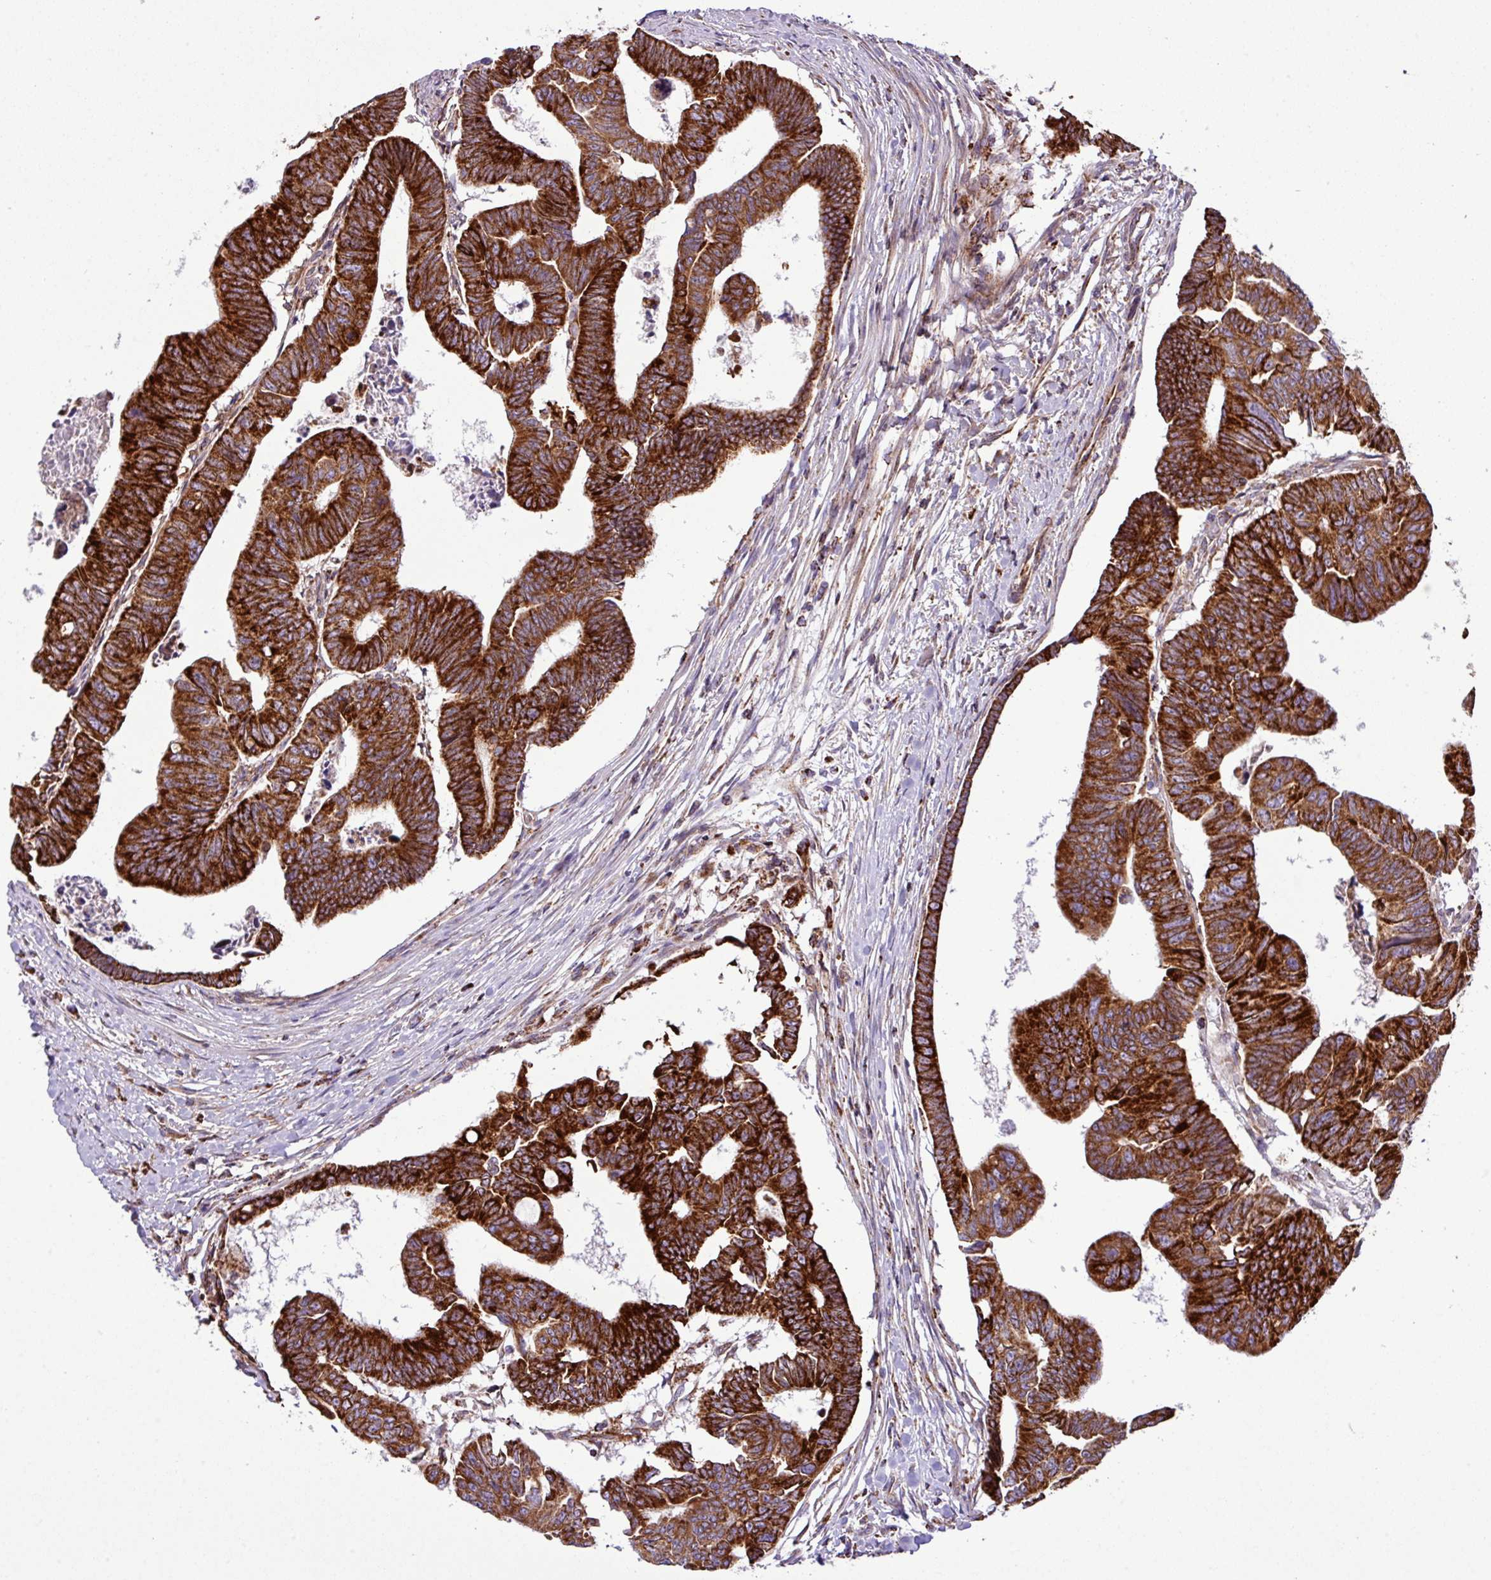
{"staining": {"intensity": "strong", "quantity": ">75%", "location": "cytoplasmic/membranous"}, "tissue": "colorectal cancer", "cell_type": "Tumor cells", "image_type": "cancer", "snomed": [{"axis": "morphology", "description": "Adenocarcinoma, NOS"}, {"axis": "topography", "description": "Rectum"}], "caption": "A brown stain labels strong cytoplasmic/membranous staining of a protein in human colorectal cancer tumor cells.", "gene": "ZNF569", "patient": {"sex": "female", "age": 65}}